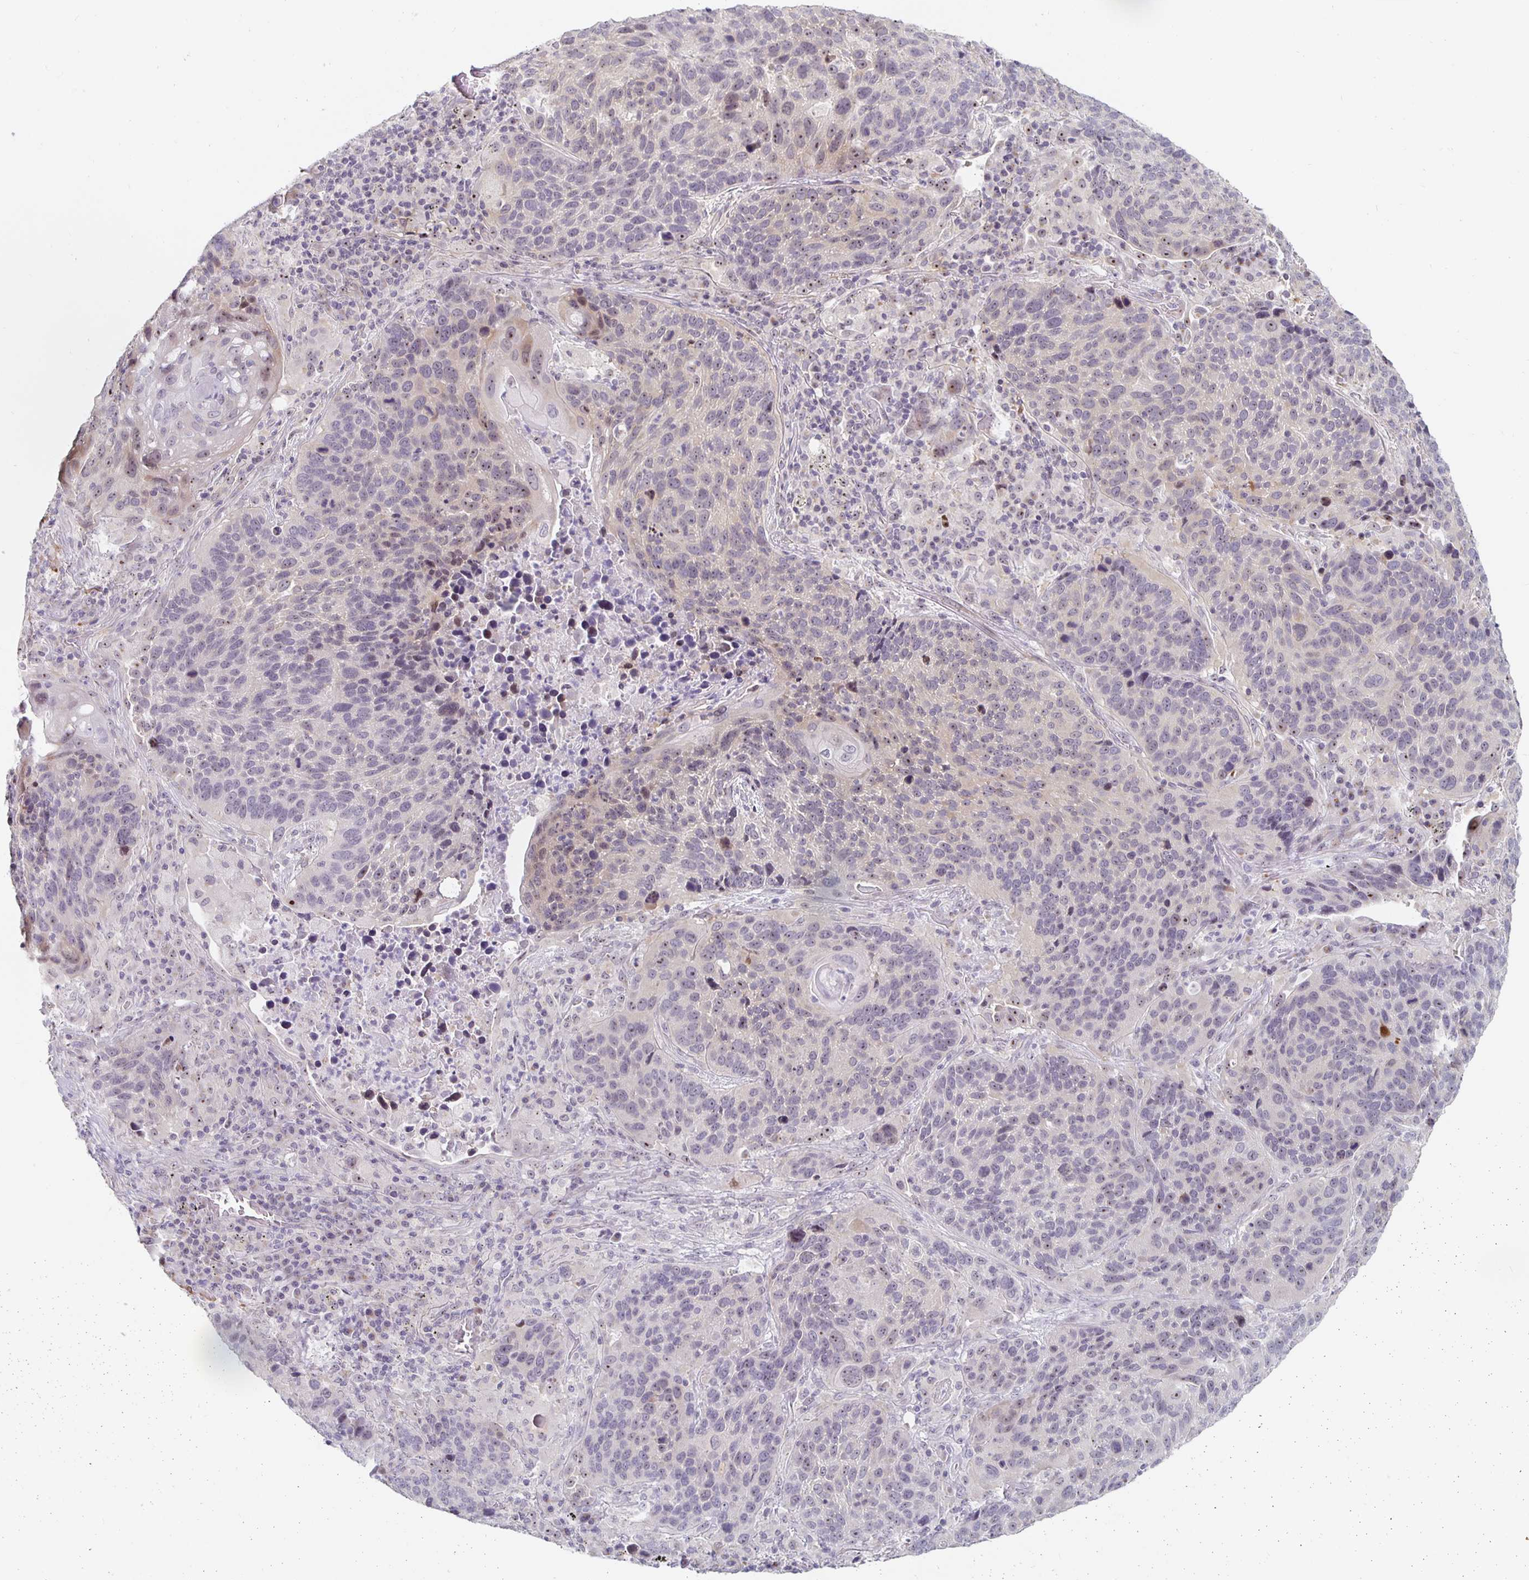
{"staining": {"intensity": "weak", "quantity": "25%-75%", "location": "nuclear"}, "tissue": "lung cancer", "cell_type": "Tumor cells", "image_type": "cancer", "snomed": [{"axis": "morphology", "description": "Squamous cell carcinoma, NOS"}, {"axis": "topography", "description": "Lung"}], "caption": "This histopathology image shows IHC staining of human lung cancer, with low weak nuclear positivity in approximately 25%-75% of tumor cells.", "gene": "NUP85", "patient": {"sex": "male", "age": 68}}